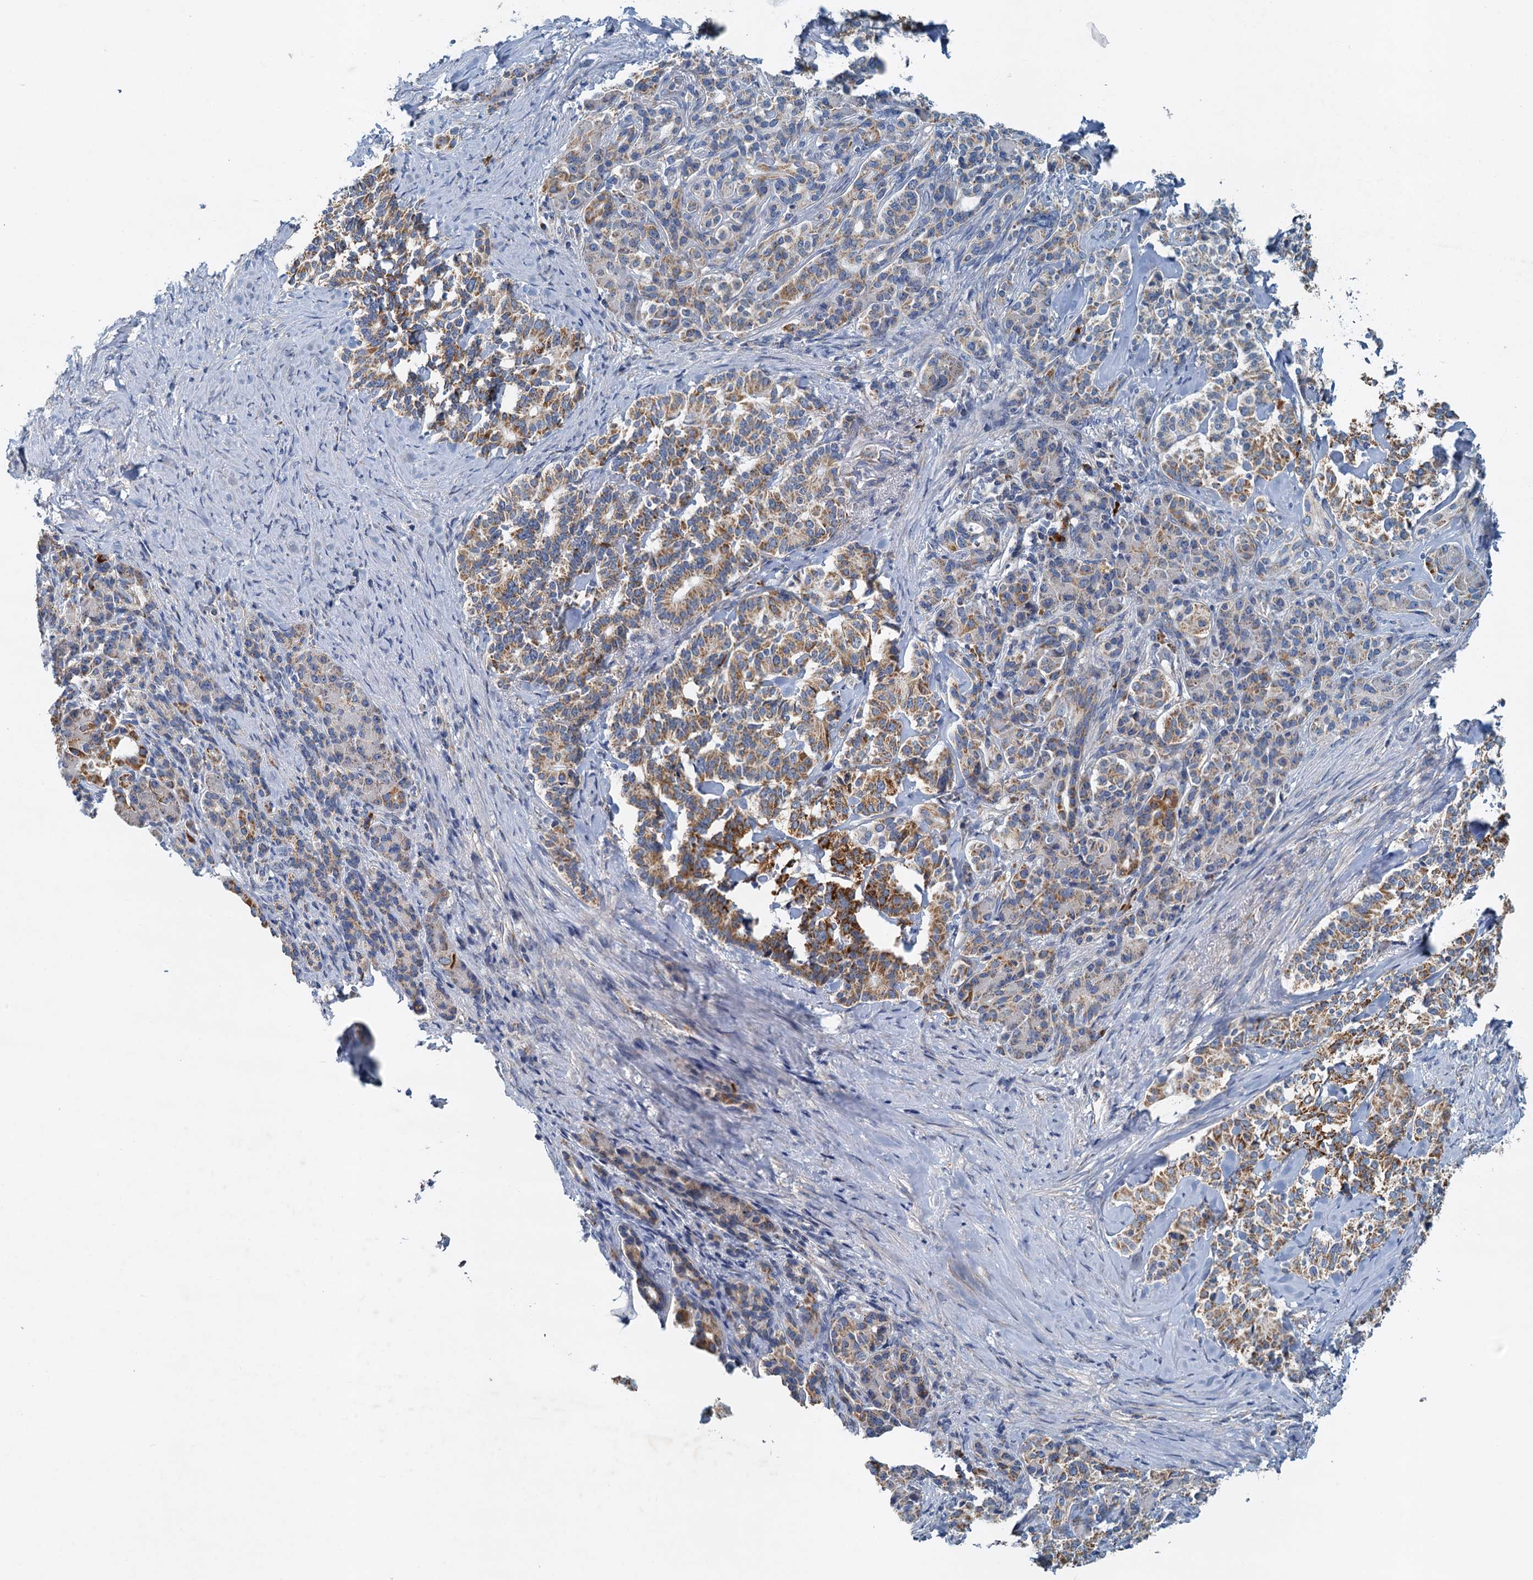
{"staining": {"intensity": "moderate", "quantity": ">75%", "location": "cytoplasmic/membranous"}, "tissue": "pancreatic cancer", "cell_type": "Tumor cells", "image_type": "cancer", "snomed": [{"axis": "morphology", "description": "Adenocarcinoma, NOS"}, {"axis": "topography", "description": "Pancreas"}], "caption": "Pancreatic cancer (adenocarcinoma) stained with a protein marker shows moderate staining in tumor cells.", "gene": "POC1A", "patient": {"sex": "female", "age": 74}}